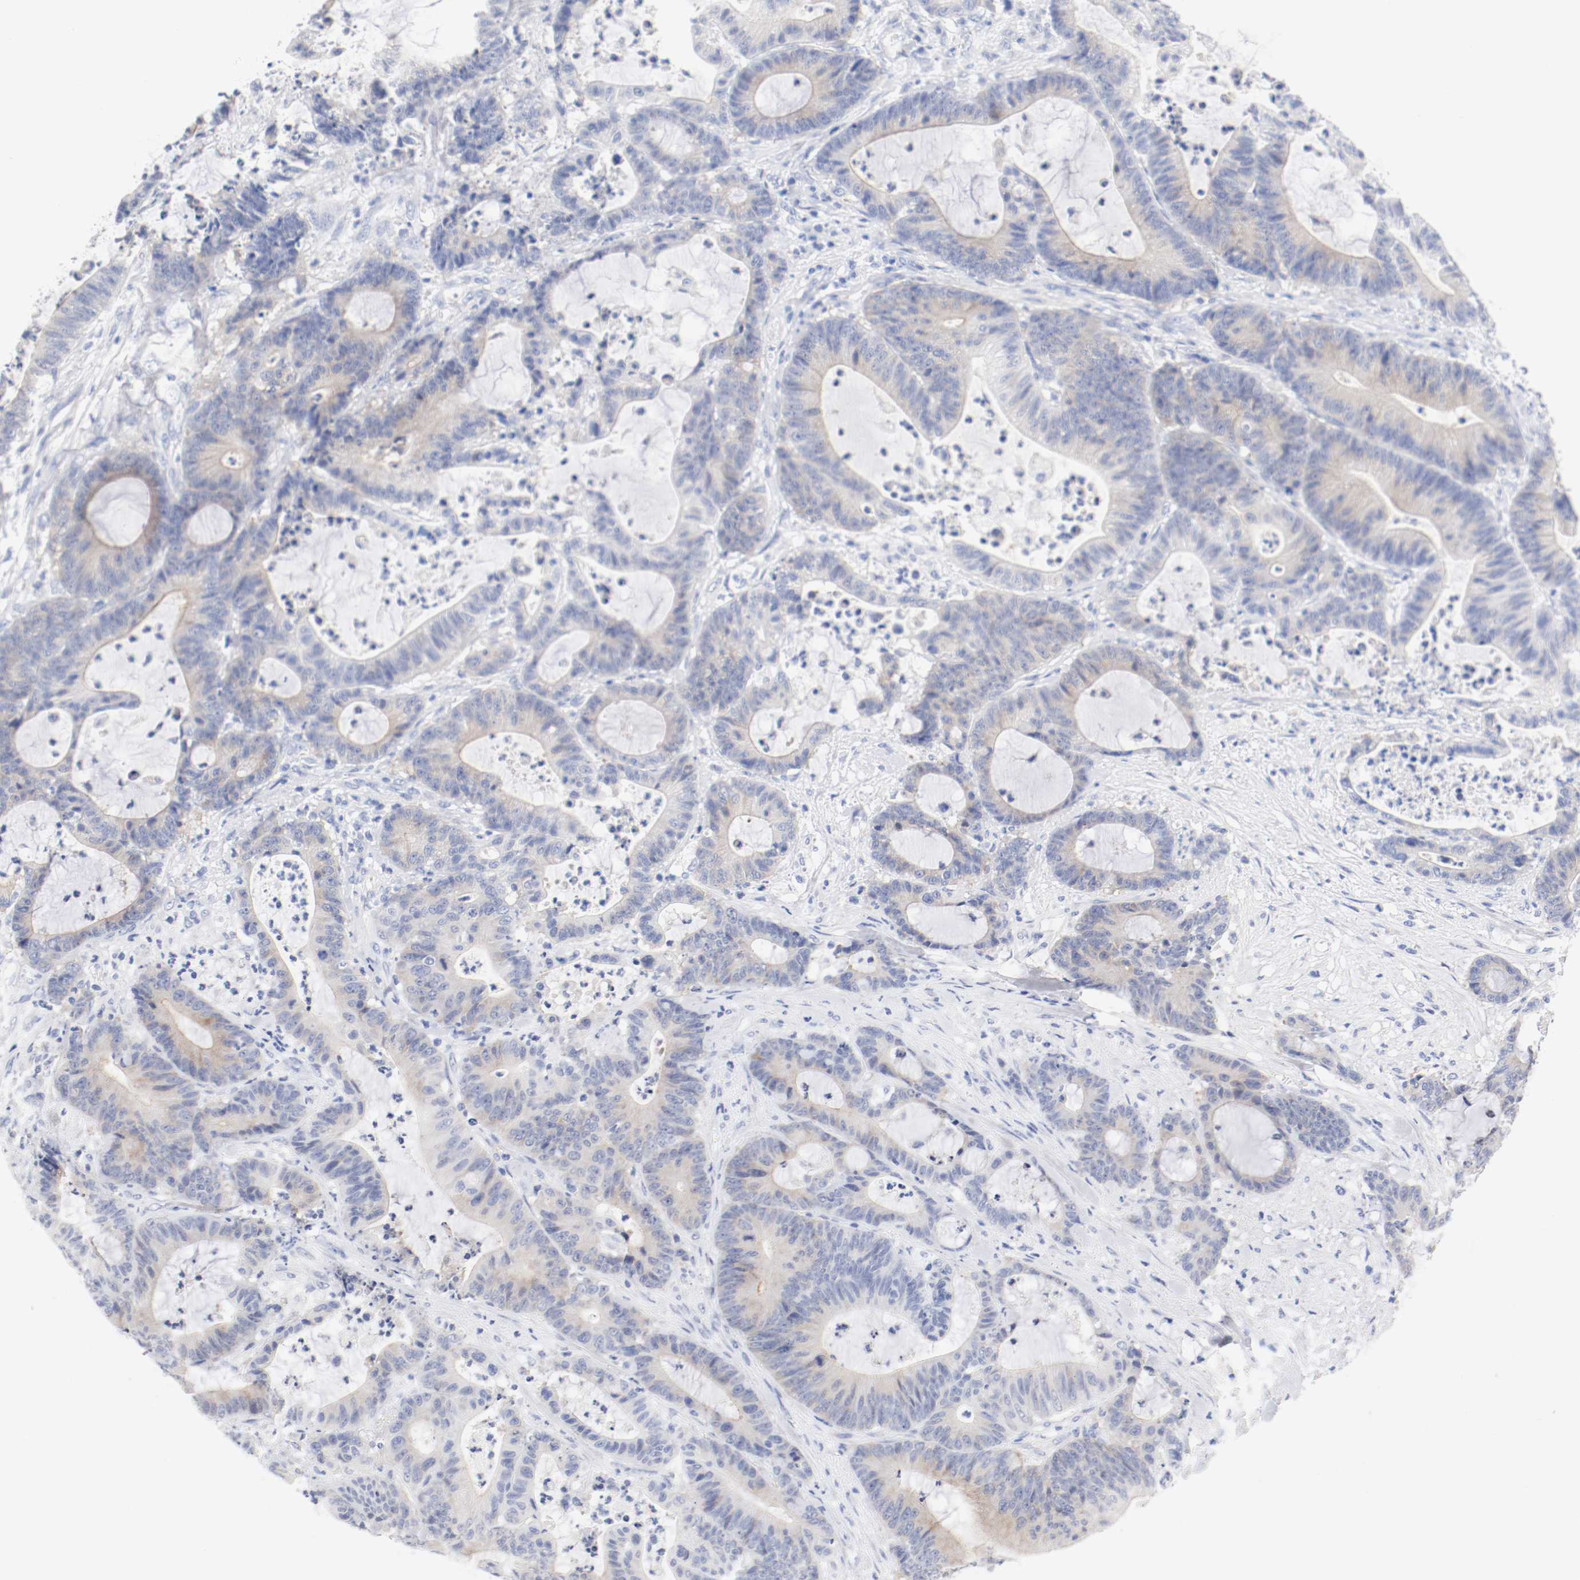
{"staining": {"intensity": "weak", "quantity": ">75%", "location": "cytoplasmic/membranous"}, "tissue": "colorectal cancer", "cell_type": "Tumor cells", "image_type": "cancer", "snomed": [{"axis": "morphology", "description": "Adenocarcinoma, NOS"}, {"axis": "topography", "description": "Colon"}], "caption": "Immunohistochemical staining of colorectal cancer (adenocarcinoma) displays weak cytoplasmic/membranous protein expression in approximately >75% of tumor cells.", "gene": "HOMER1", "patient": {"sex": "female", "age": 84}}